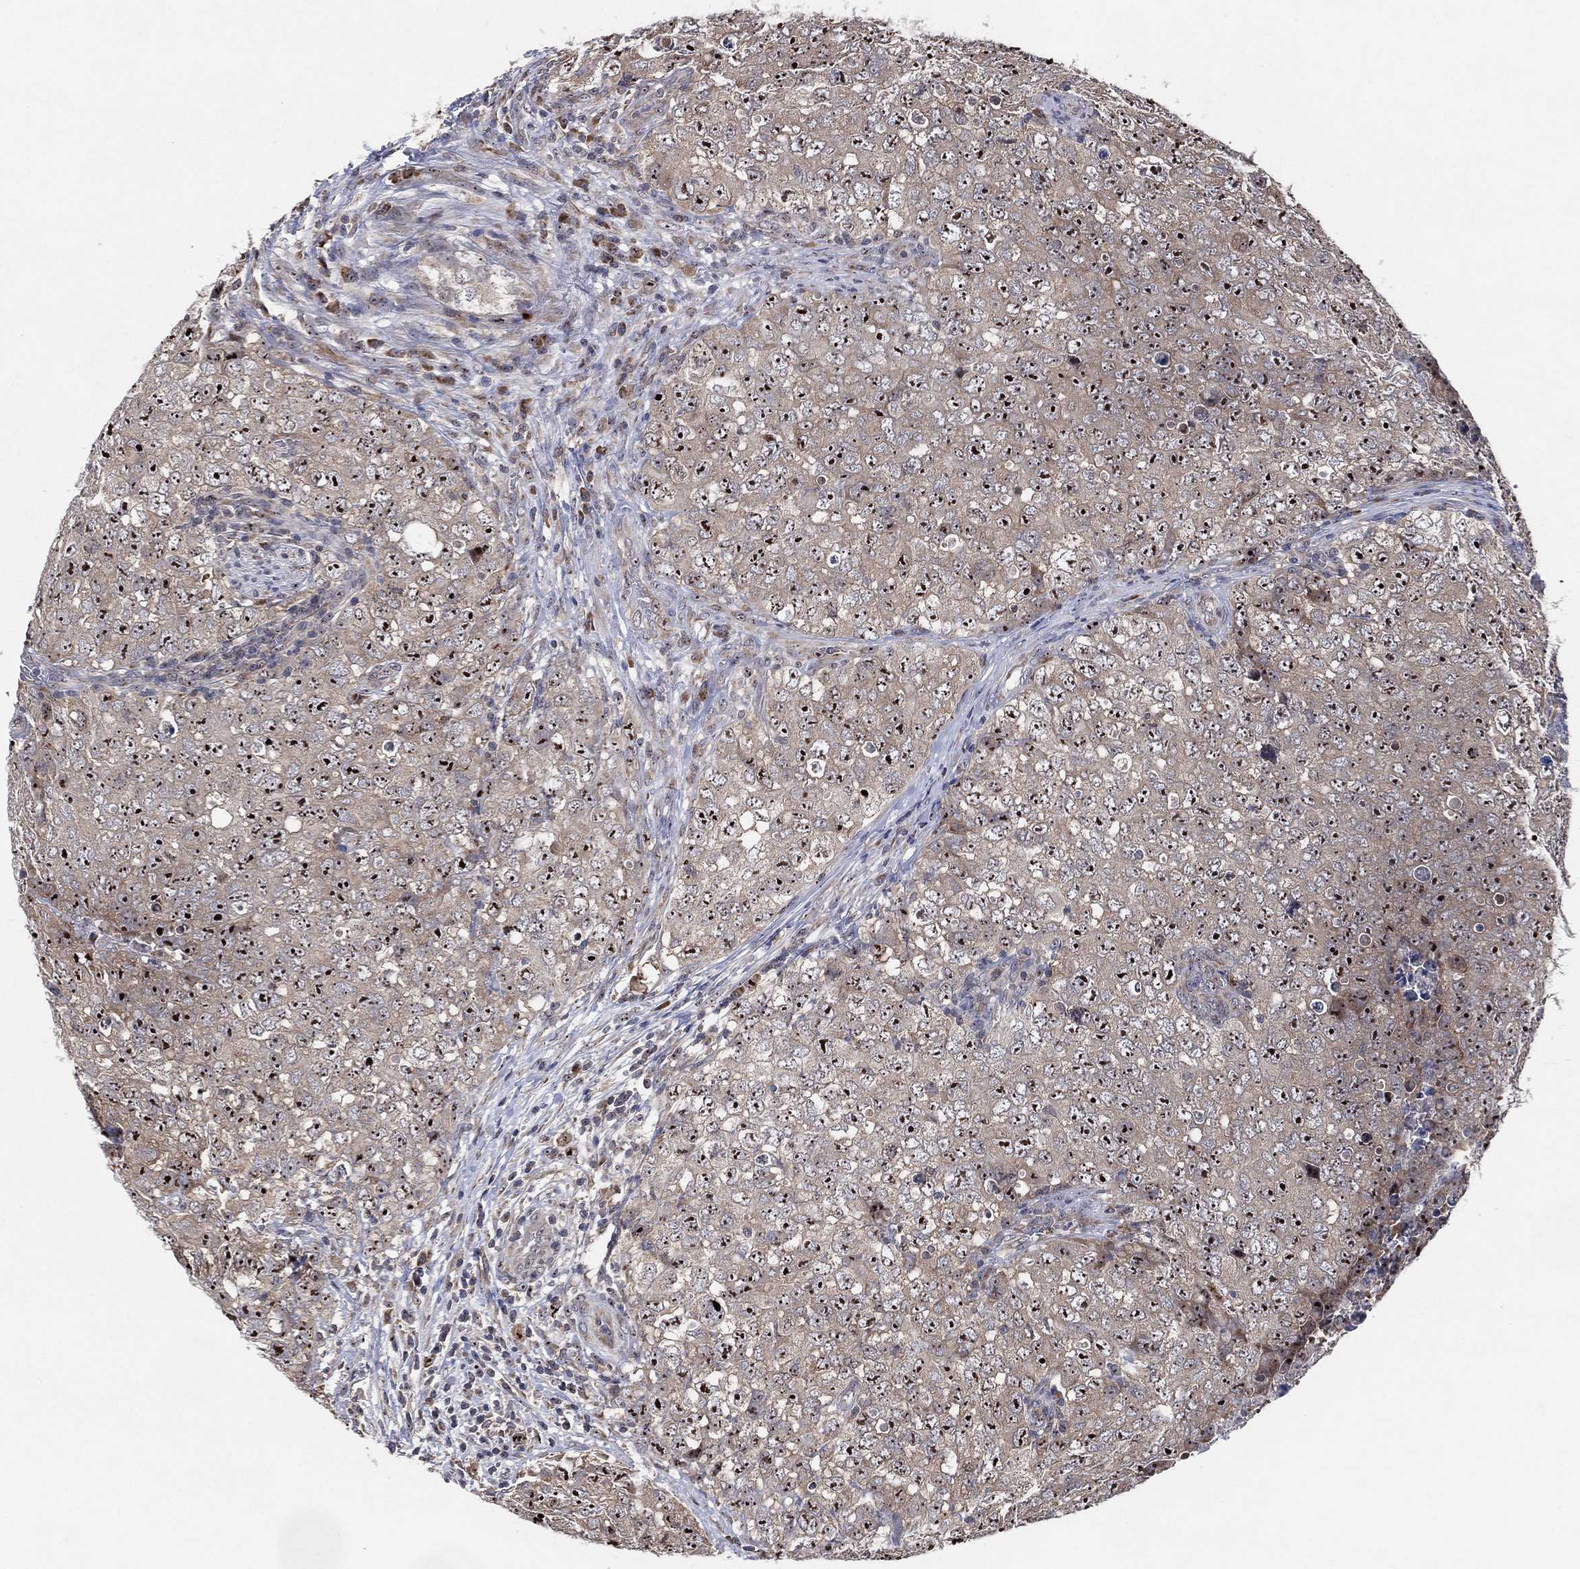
{"staining": {"intensity": "moderate", "quantity": "25%-75%", "location": "nuclear"}, "tissue": "testis cancer", "cell_type": "Tumor cells", "image_type": "cancer", "snomed": [{"axis": "morphology", "description": "Seminoma, NOS"}, {"axis": "topography", "description": "Testis"}], "caption": "Moderate nuclear expression for a protein is seen in approximately 25%-75% of tumor cells of testis cancer (seminoma) using IHC.", "gene": "FAM104A", "patient": {"sex": "male", "age": 34}}